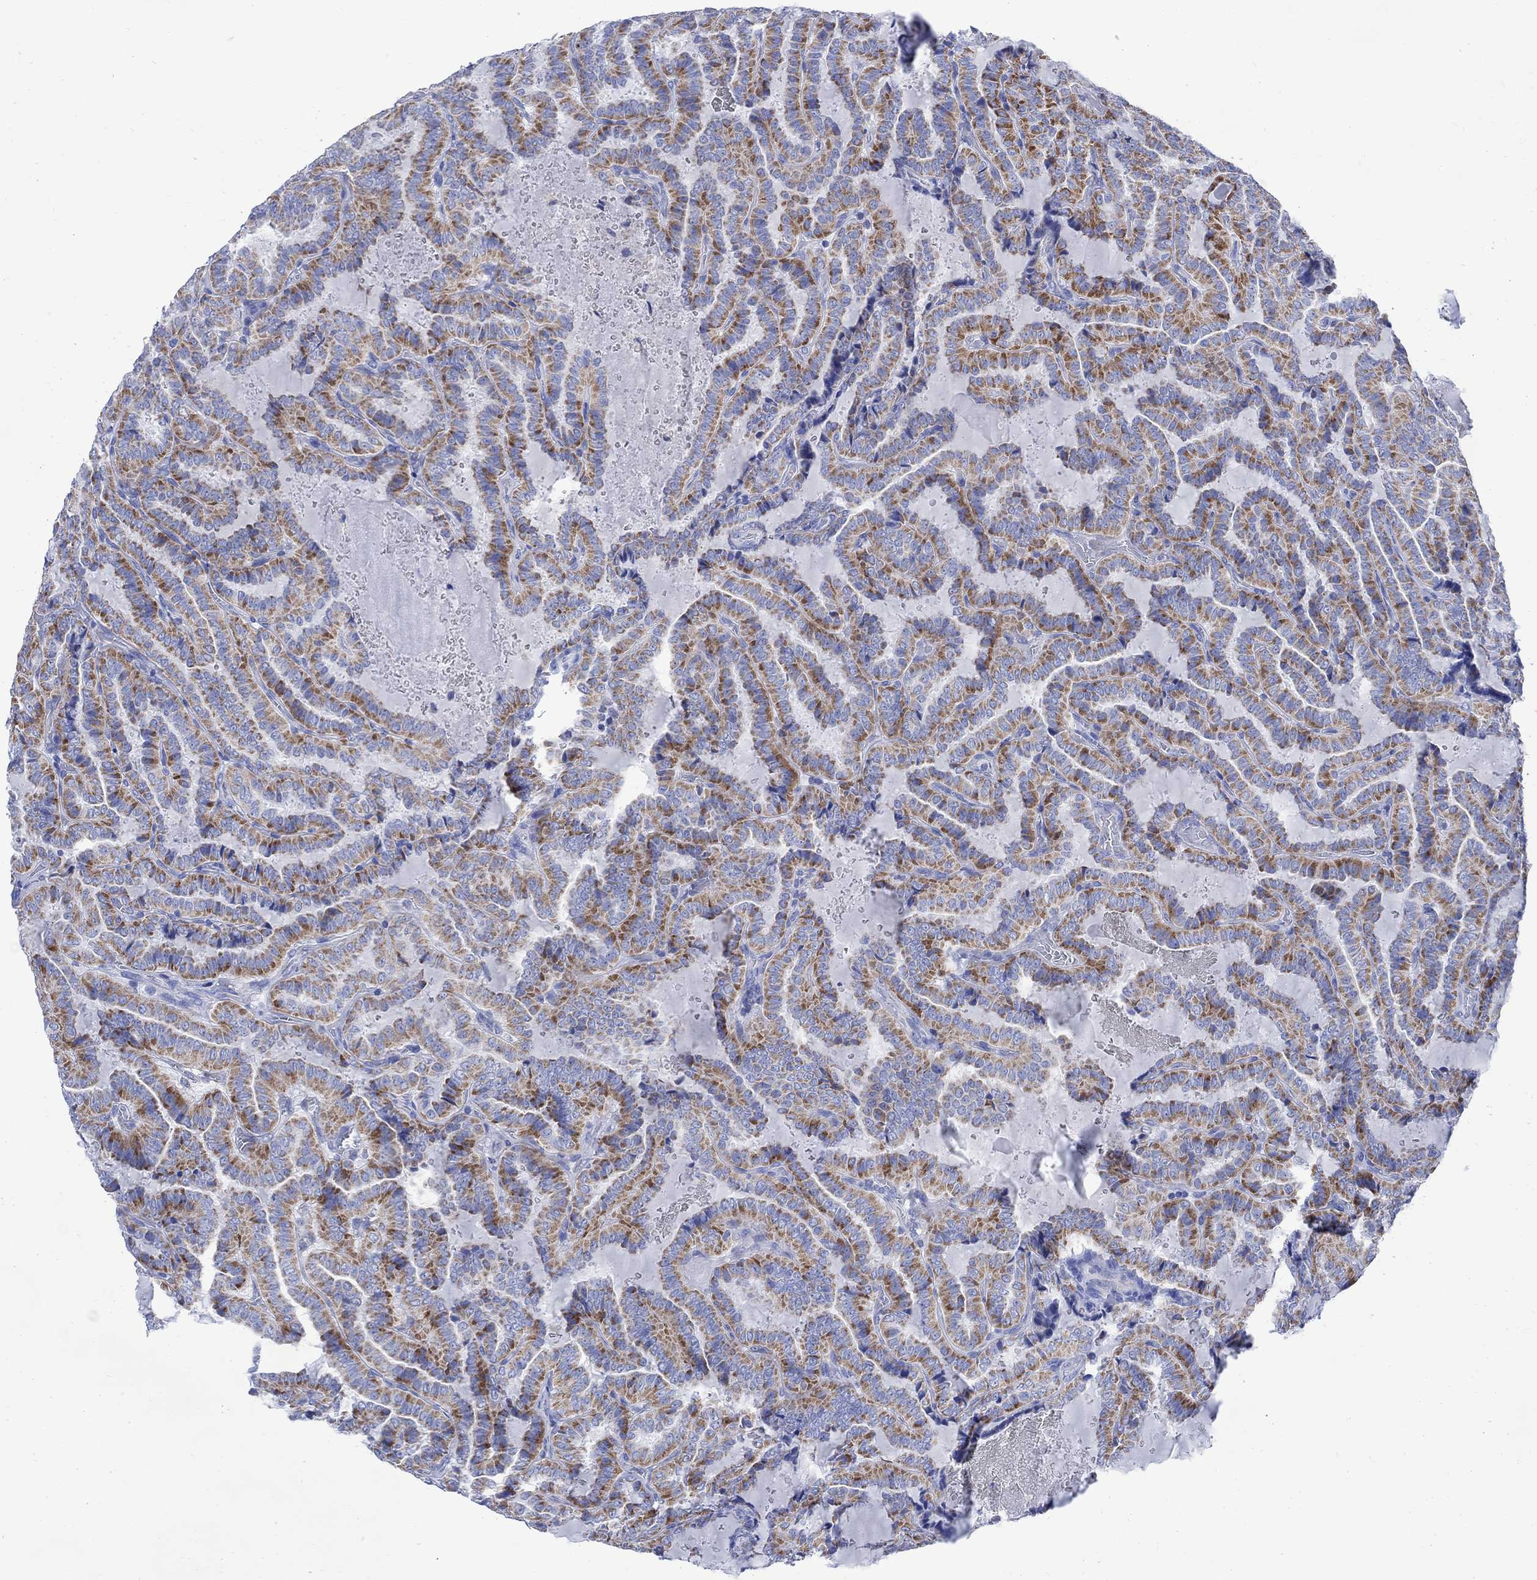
{"staining": {"intensity": "strong", "quantity": "<25%", "location": "cytoplasmic/membranous"}, "tissue": "thyroid cancer", "cell_type": "Tumor cells", "image_type": "cancer", "snomed": [{"axis": "morphology", "description": "Papillary adenocarcinoma, NOS"}, {"axis": "topography", "description": "Thyroid gland"}], "caption": "Immunohistochemical staining of human thyroid cancer shows medium levels of strong cytoplasmic/membranous protein staining in about <25% of tumor cells. (DAB (3,3'-diaminobenzidine) IHC, brown staining for protein, blue staining for nuclei).", "gene": "CPLX2", "patient": {"sex": "female", "age": 39}}